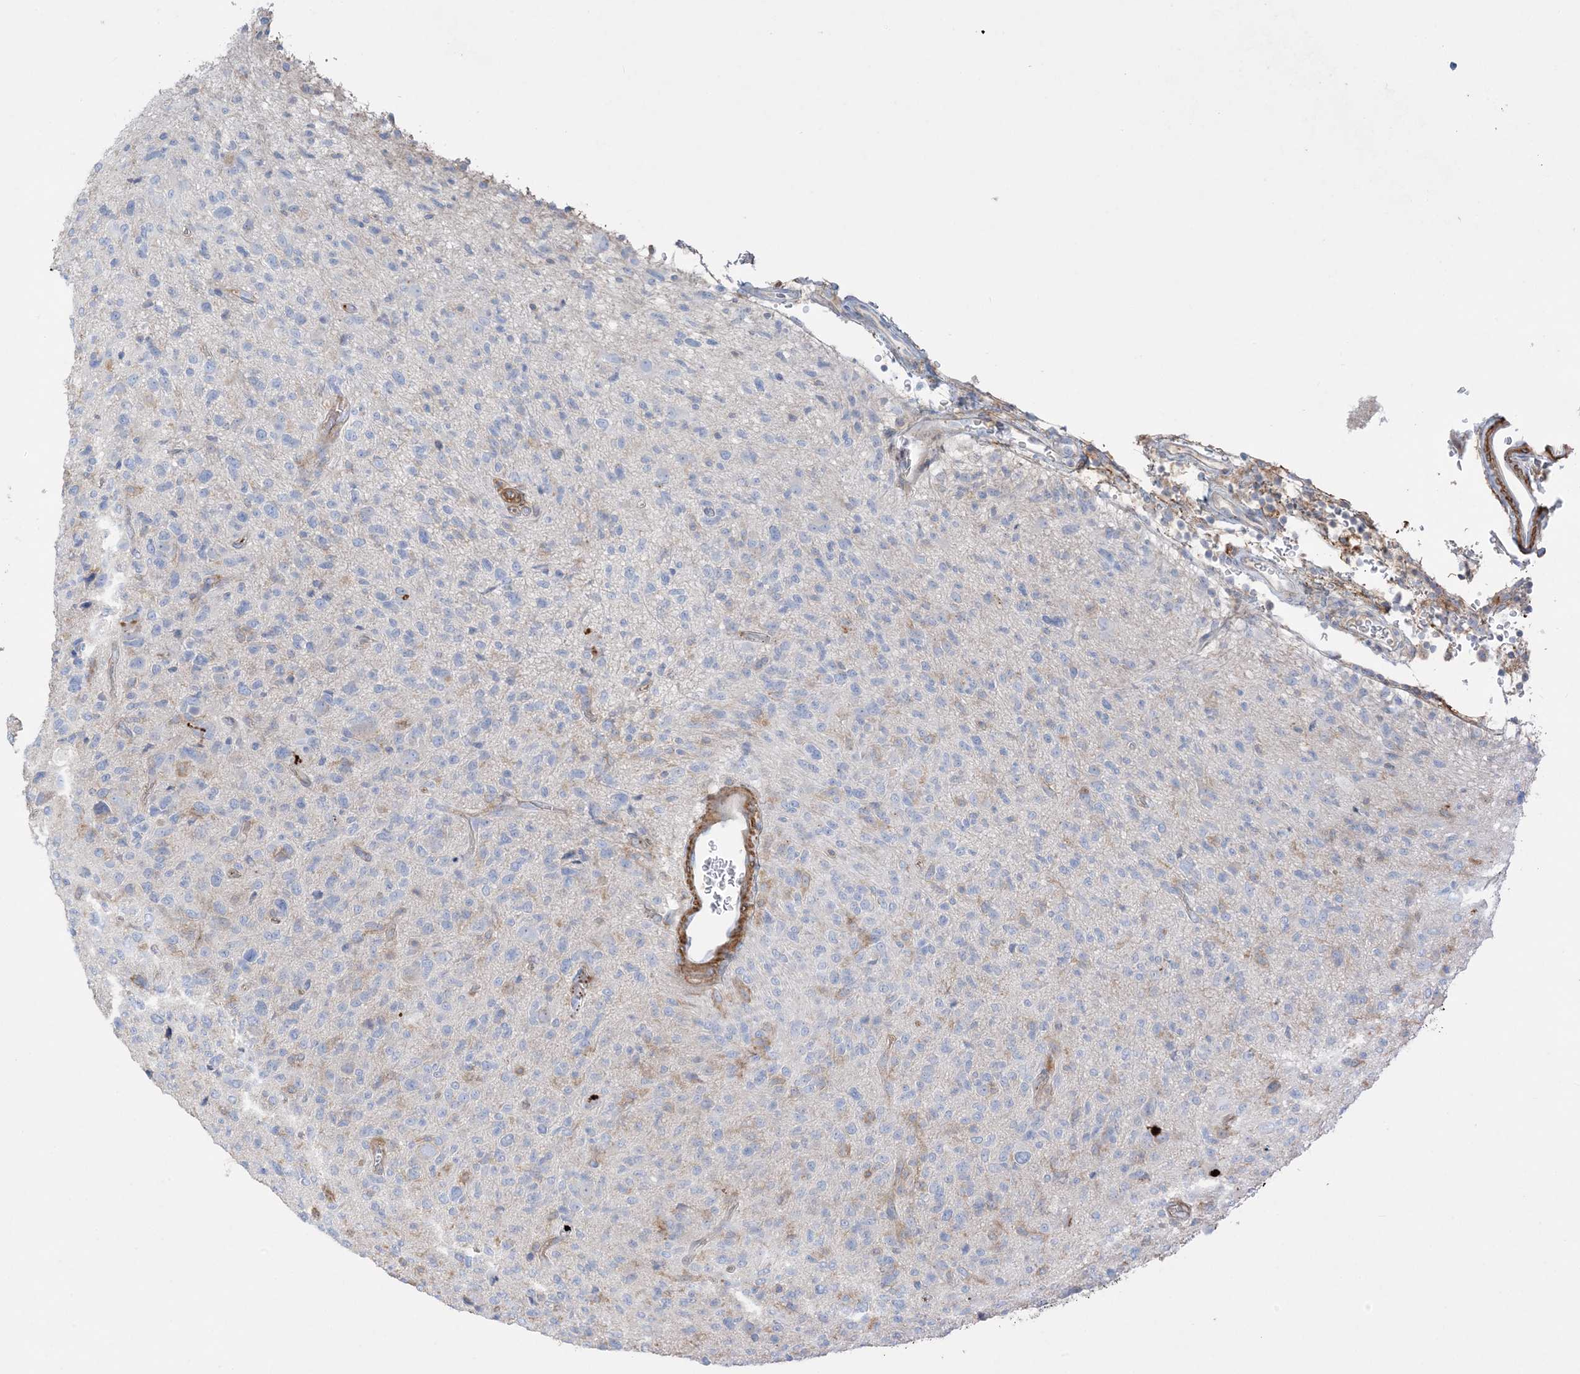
{"staining": {"intensity": "negative", "quantity": "none", "location": "none"}, "tissue": "glioma", "cell_type": "Tumor cells", "image_type": "cancer", "snomed": [{"axis": "morphology", "description": "Glioma, malignant, High grade"}, {"axis": "topography", "description": "Brain"}], "caption": "High magnification brightfield microscopy of malignant glioma (high-grade) stained with DAB (3,3'-diaminobenzidine) (brown) and counterstained with hematoxylin (blue): tumor cells show no significant expression. The staining is performed using DAB brown chromogen with nuclei counter-stained in using hematoxylin.", "gene": "GTF3C2", "patient": {"sex": "female", "age": 57}}